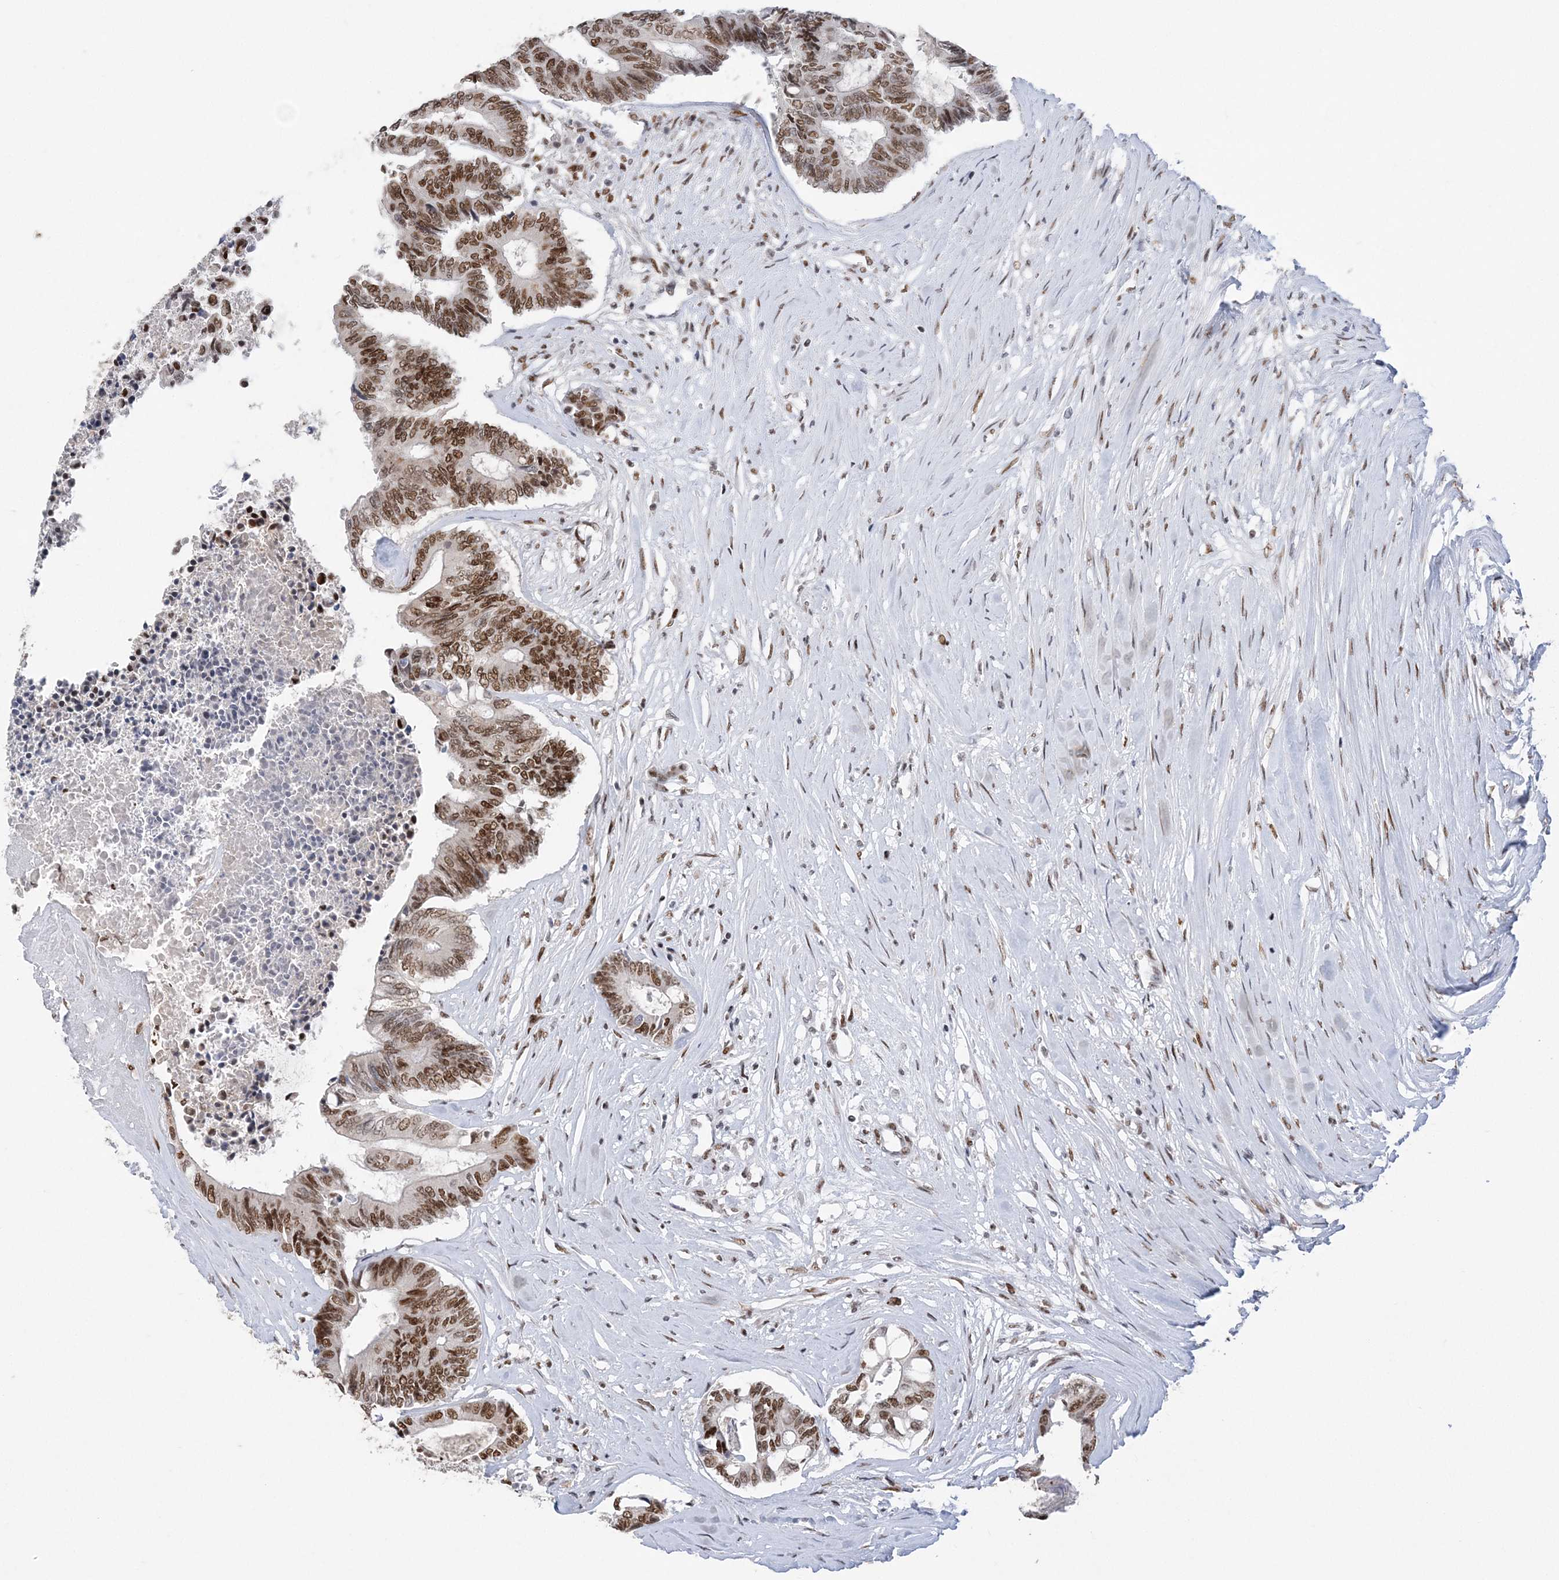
{"staining": {"intensity": "strong", "quantity": ">75%", "location": "nuclear"}, "tissue": "colorectal cancer", "cell_type": "Tumor cells", "image_type": "cancer", "snomed": [{"axis": "morphology", "description": "Adenocarcinoma, NOS"}, {"axis": "topography", "description": "Rectum"}], "caption": "Tumor cells display high levels of strong nuclear expression in approximately >75% of cells in human colorectal adenocarcinoma.", "gene": "ZBTB7A", "patient": {"sex": "male", "age": 63}}